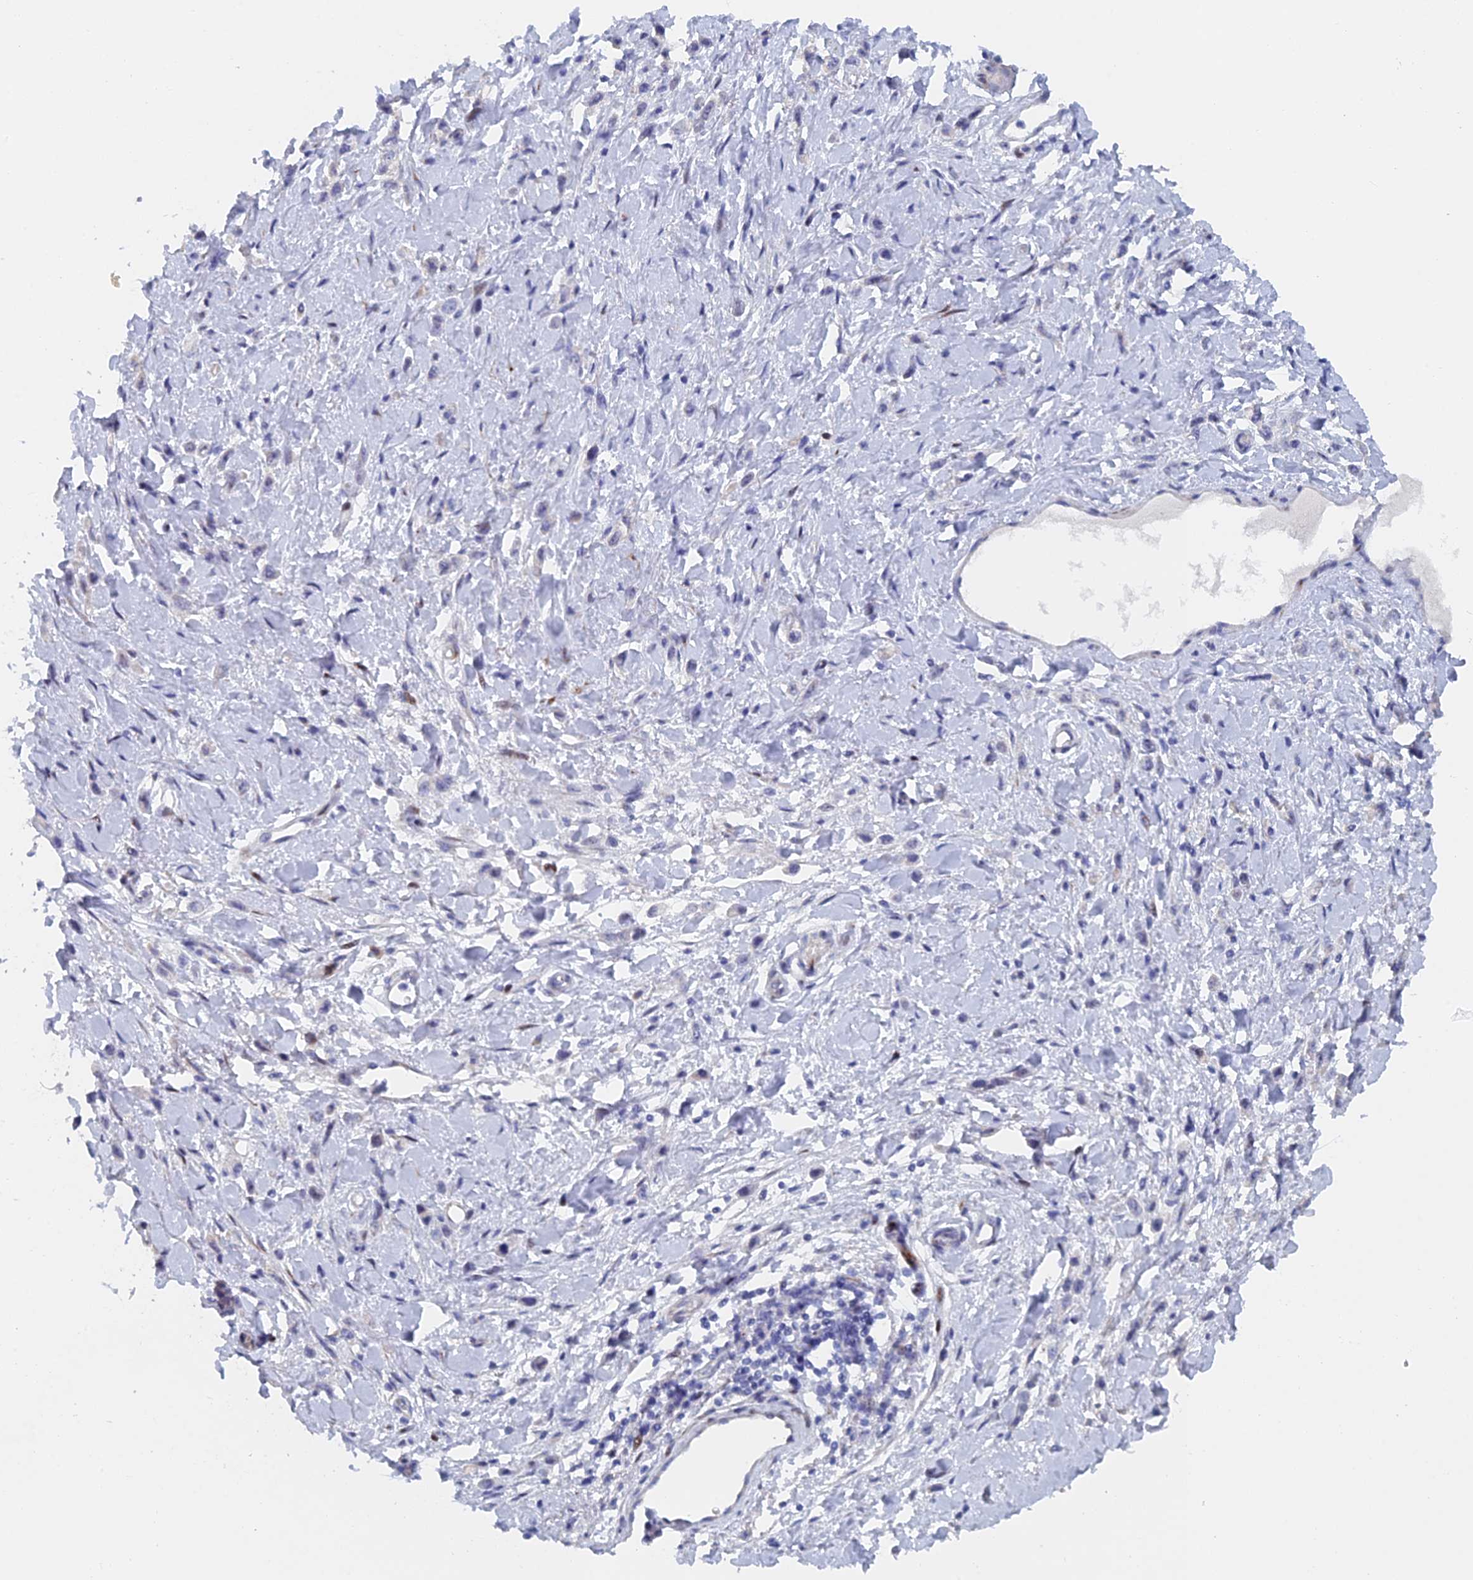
{"staining": {"intensity": "negative", "quantity": "none", "location": "none"}, "tissue": "stomach cancer", "cell_type": "Tumor cells", "image_type": "cancer", "snomed": [{"axis": "morphology", "description": "Adenocarcinoma, NOS"}, {"axis": "topography", "description": "Stomach"}], "caption": "Immunohistochemistry (IHC) image of stomach cancer stained for a protein (brown), which displays no staining in tumor cells. The staining was performed using DAB (3,3'-diaminobenzidine) to visualize the protein expression in brown, while the nuclei were stained in blue with hematoxylin (Magnification: 20x).", "gene": "DRGX", "patient": {"sex": "female", "age": 65}}